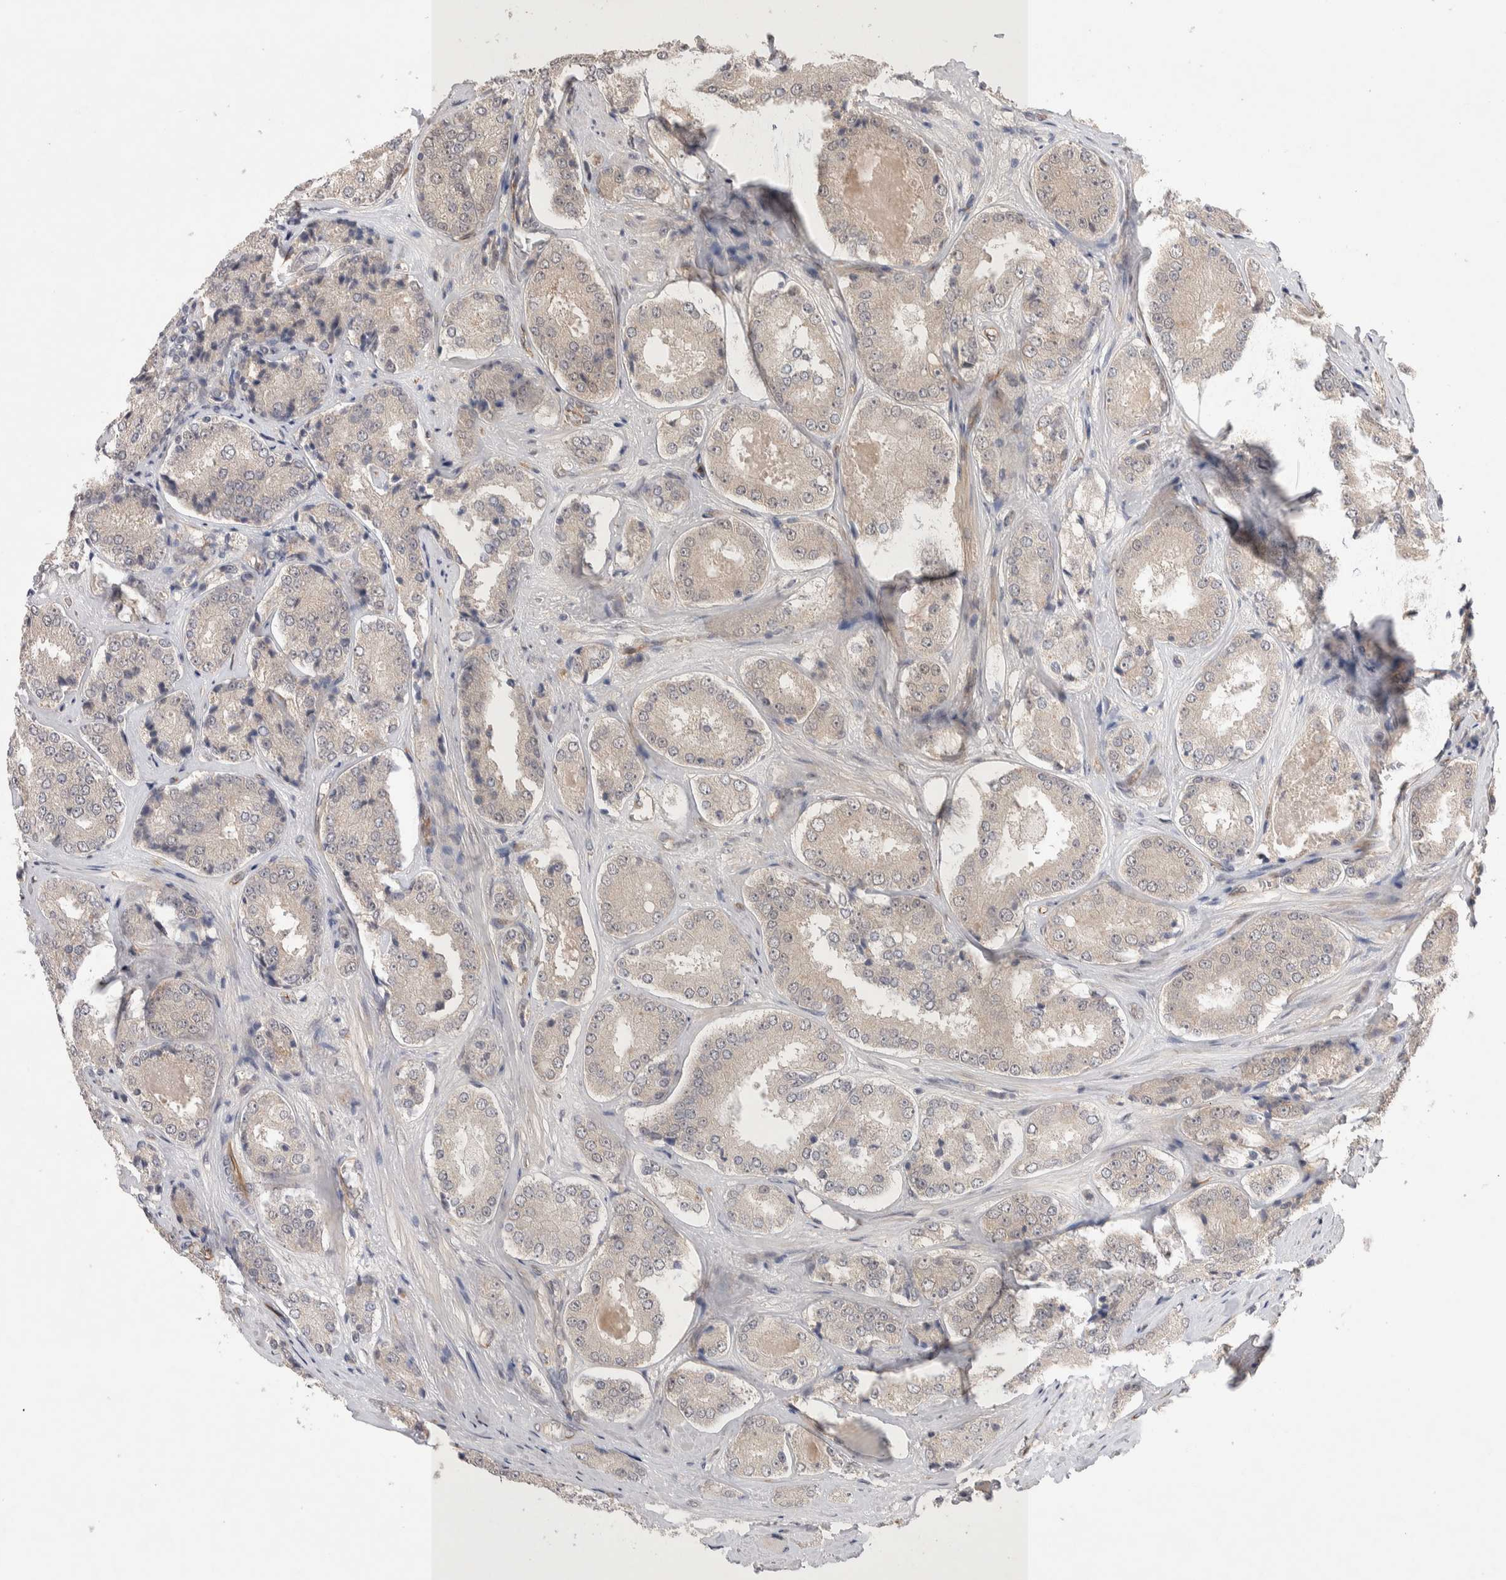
{"staining": {"intensity": "negative", "quantity": "none", "location": "none"}, "tissue": "prostate cancer", "cell_type": "Tumor cells", "image_type": "cancer", "snomed": [{"axis": "morphology", "description": "Adenocarcinoma, High grade"}, {"axis": "topography", "description": "Prostate"}], "caption": "There is no significant staining in tumor cells of prostate cancer (adenocarcinoma (high-grade)).", "gene": "ZNF704", "patient": {"sex": "male", "age": 65}}